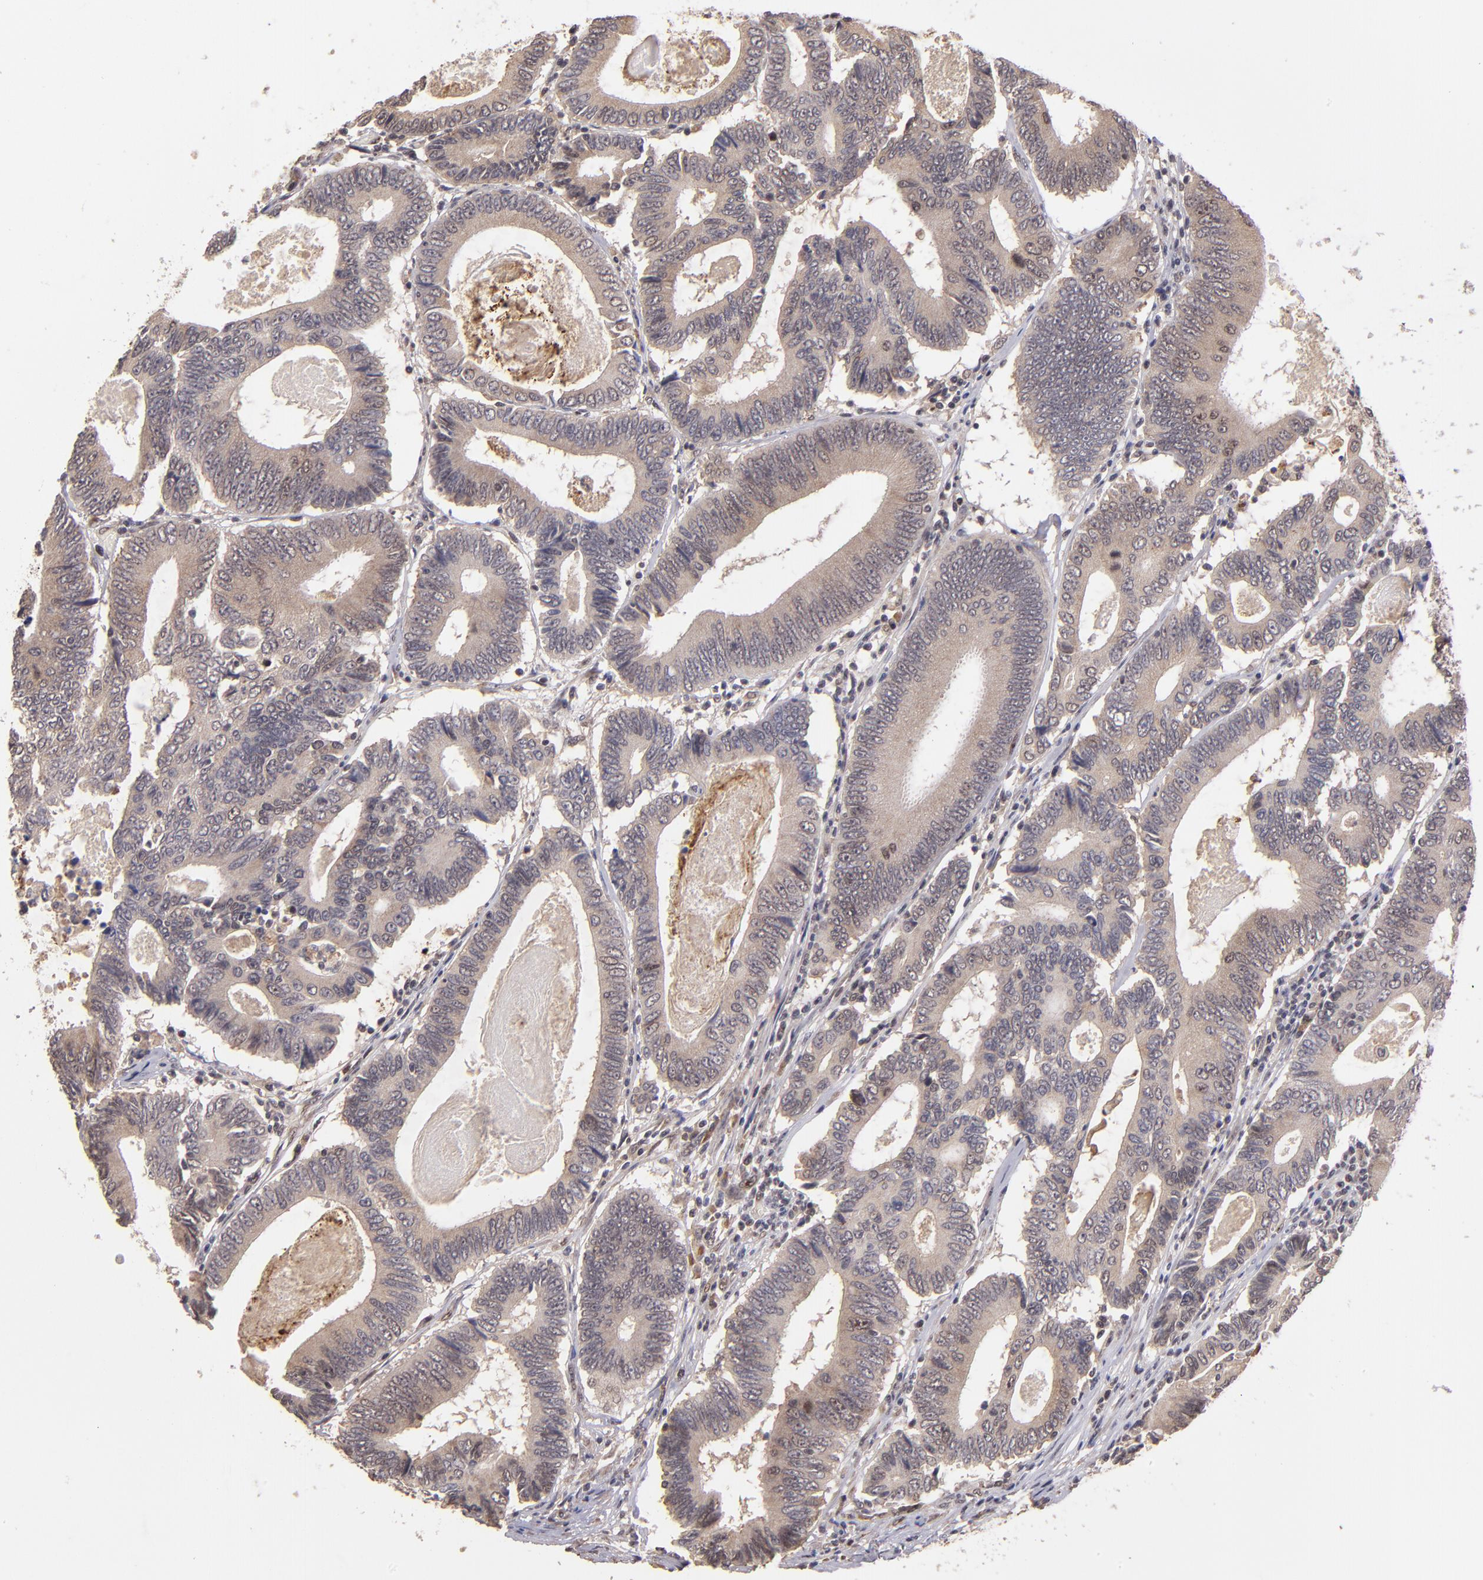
{"staining": {"intensity": "weak", "quantity": ">75%", "location": "cytoplasmic/membranous"}, "tissue": "colorectal cancer", "cell_type": "Tumor cells", "image_type": "cancer", "snomed": [{"axis": "morphology", "description": "Adenocarcinoma, NOS"}, {"axis": "topography", "description": "Colon"}], "caption": "Immunohistochemical staining of colorectal adenocarcinoma shows weak cytoplasmic/membranous protein expression in approximately >75% of tumor cells.", "gene": "ABHD12B", "patient": {"sex": "female", "age": 78}}